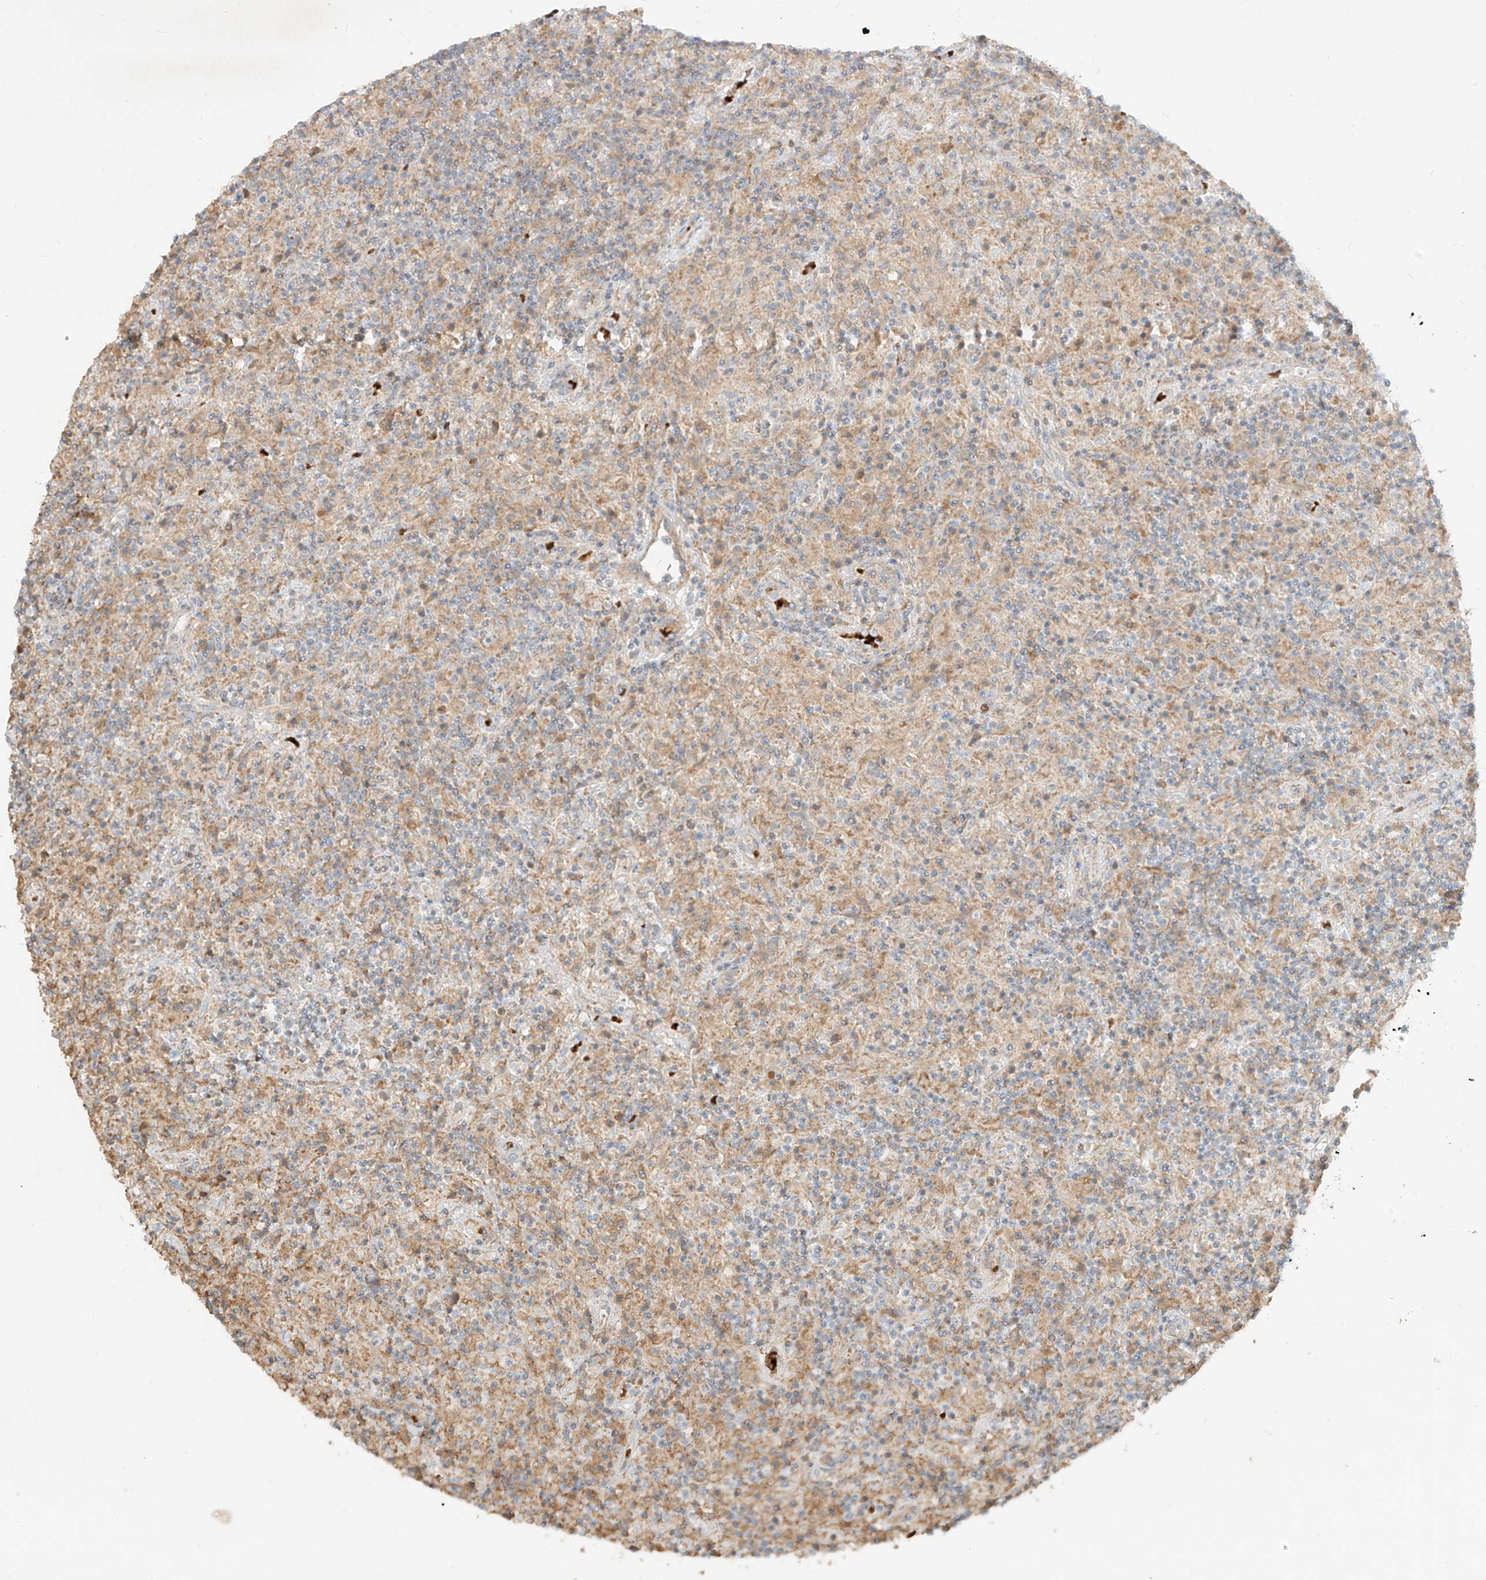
{"staining": {"intensity": "negative", "quantity": "none", "location": "none"}, "tissue": "lymphoma", "cell_type": "Tumor cells", "image_type": "cancer", "snomed": [{"axis": "morphology", "description": "Hodgkin's disease, NOS"}, {"axis": "topography", "description": "Lymph node"}], "caption": "The image exhibits no staining of tumor cells in lymphoma.", "gene": "KPNA7", "patient": {"sex": "male", "age": 70}}